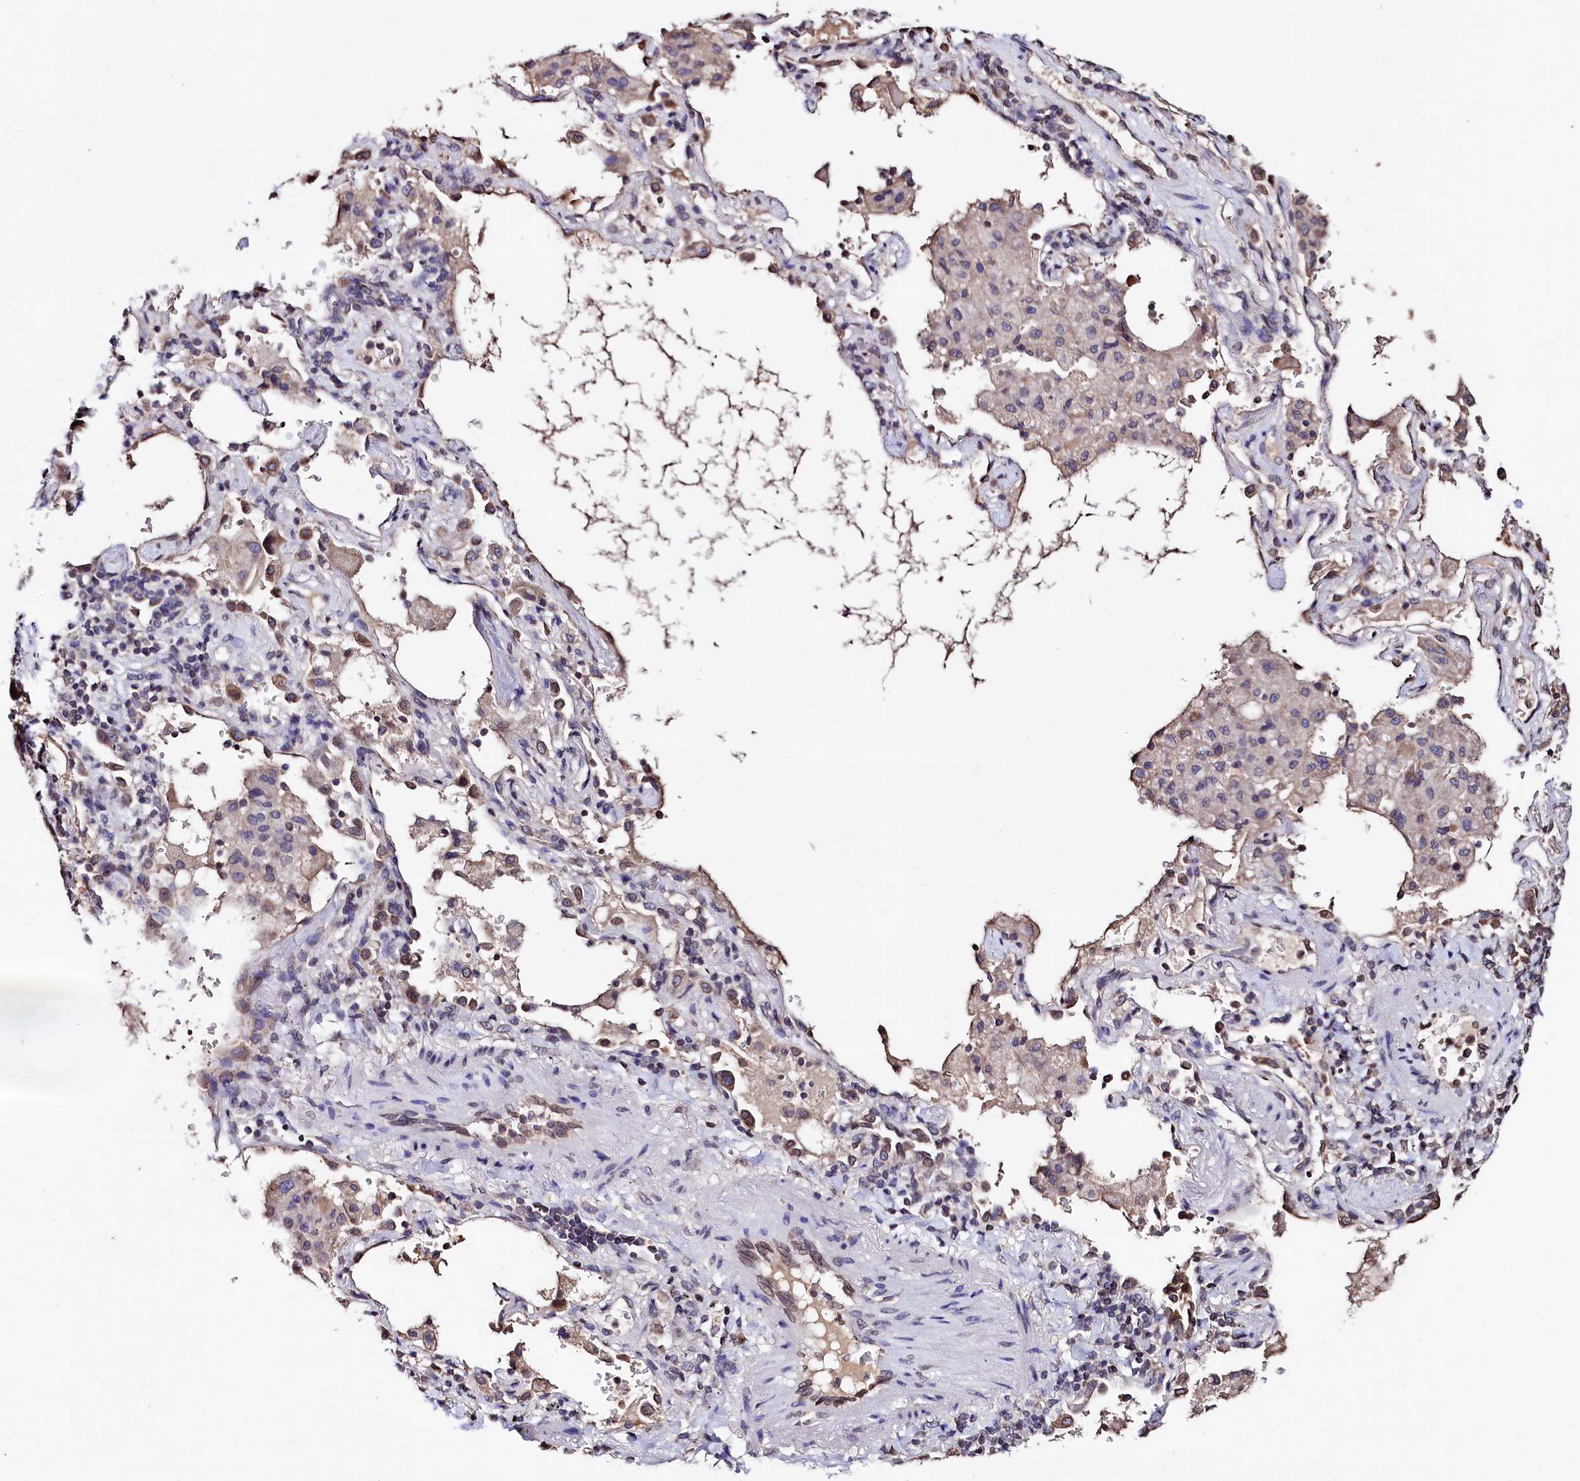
{"staining": {"intensity": "moderate", "quantity": ">75%", "location": "cytoplasmic/membranous"}, "tissue": "lung cancer", "cell_type": "Tumor cells", "image_type": "cancer", "snomed": [{"axis": "morphology", "description": "Squamous cell carcinoma, NOS"}, {"axis": "topography", "description": "Lung"}], "caption": "Human lung cancer (squamous cell carcinoma) stained for a protein (brown) displays moderate cytoplasmic/membranous positive positivity in approximately >75% of tumor cells.", "gene": "HAND1", "patient": {"sex": "female", "age": 73}}